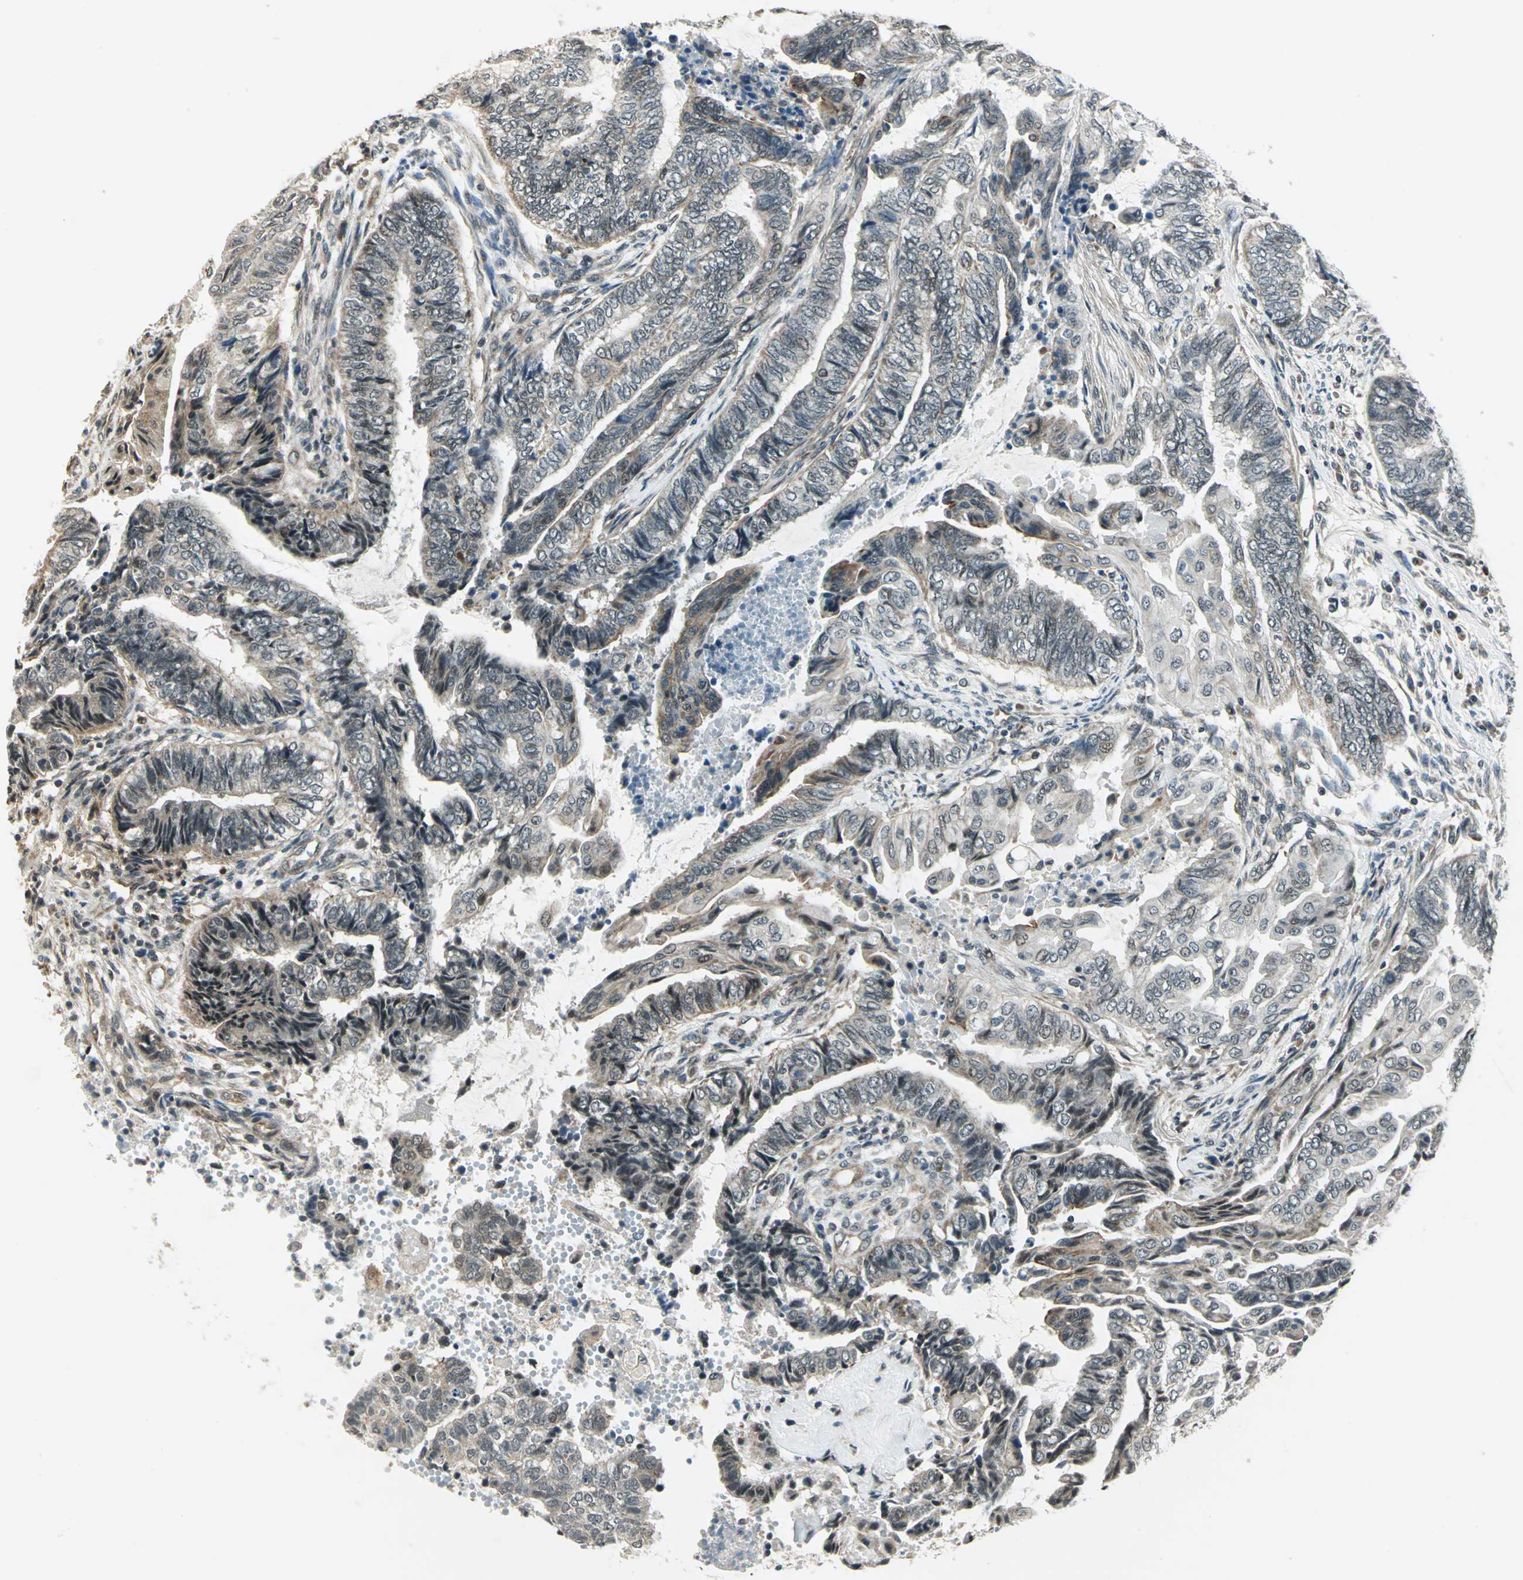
{"staining": {"intensity": "weak", "quantity": "25%-75%", "location": "cytoplasmic/membranous"}, "tissue": "endometrial cancer", "cell_type": "Tumor cells", "image_type": "cancer", "snomed": [{"axis": "morphology", "description": "Adenocarcinoma, NOS"}, {"axis": "topography", "description": "Uterus"}, {"axis": "topography", "description": "Endometrium"}], "caption": "Protein expression analysis of endometrial cancer (adenocarcinoma) reveals weak cytoplasmic/membranous expression in approximately 25%-75% of tumor cells.", "gene": "PLAGL2", "patient": {"sex": "female", "age": 70}}